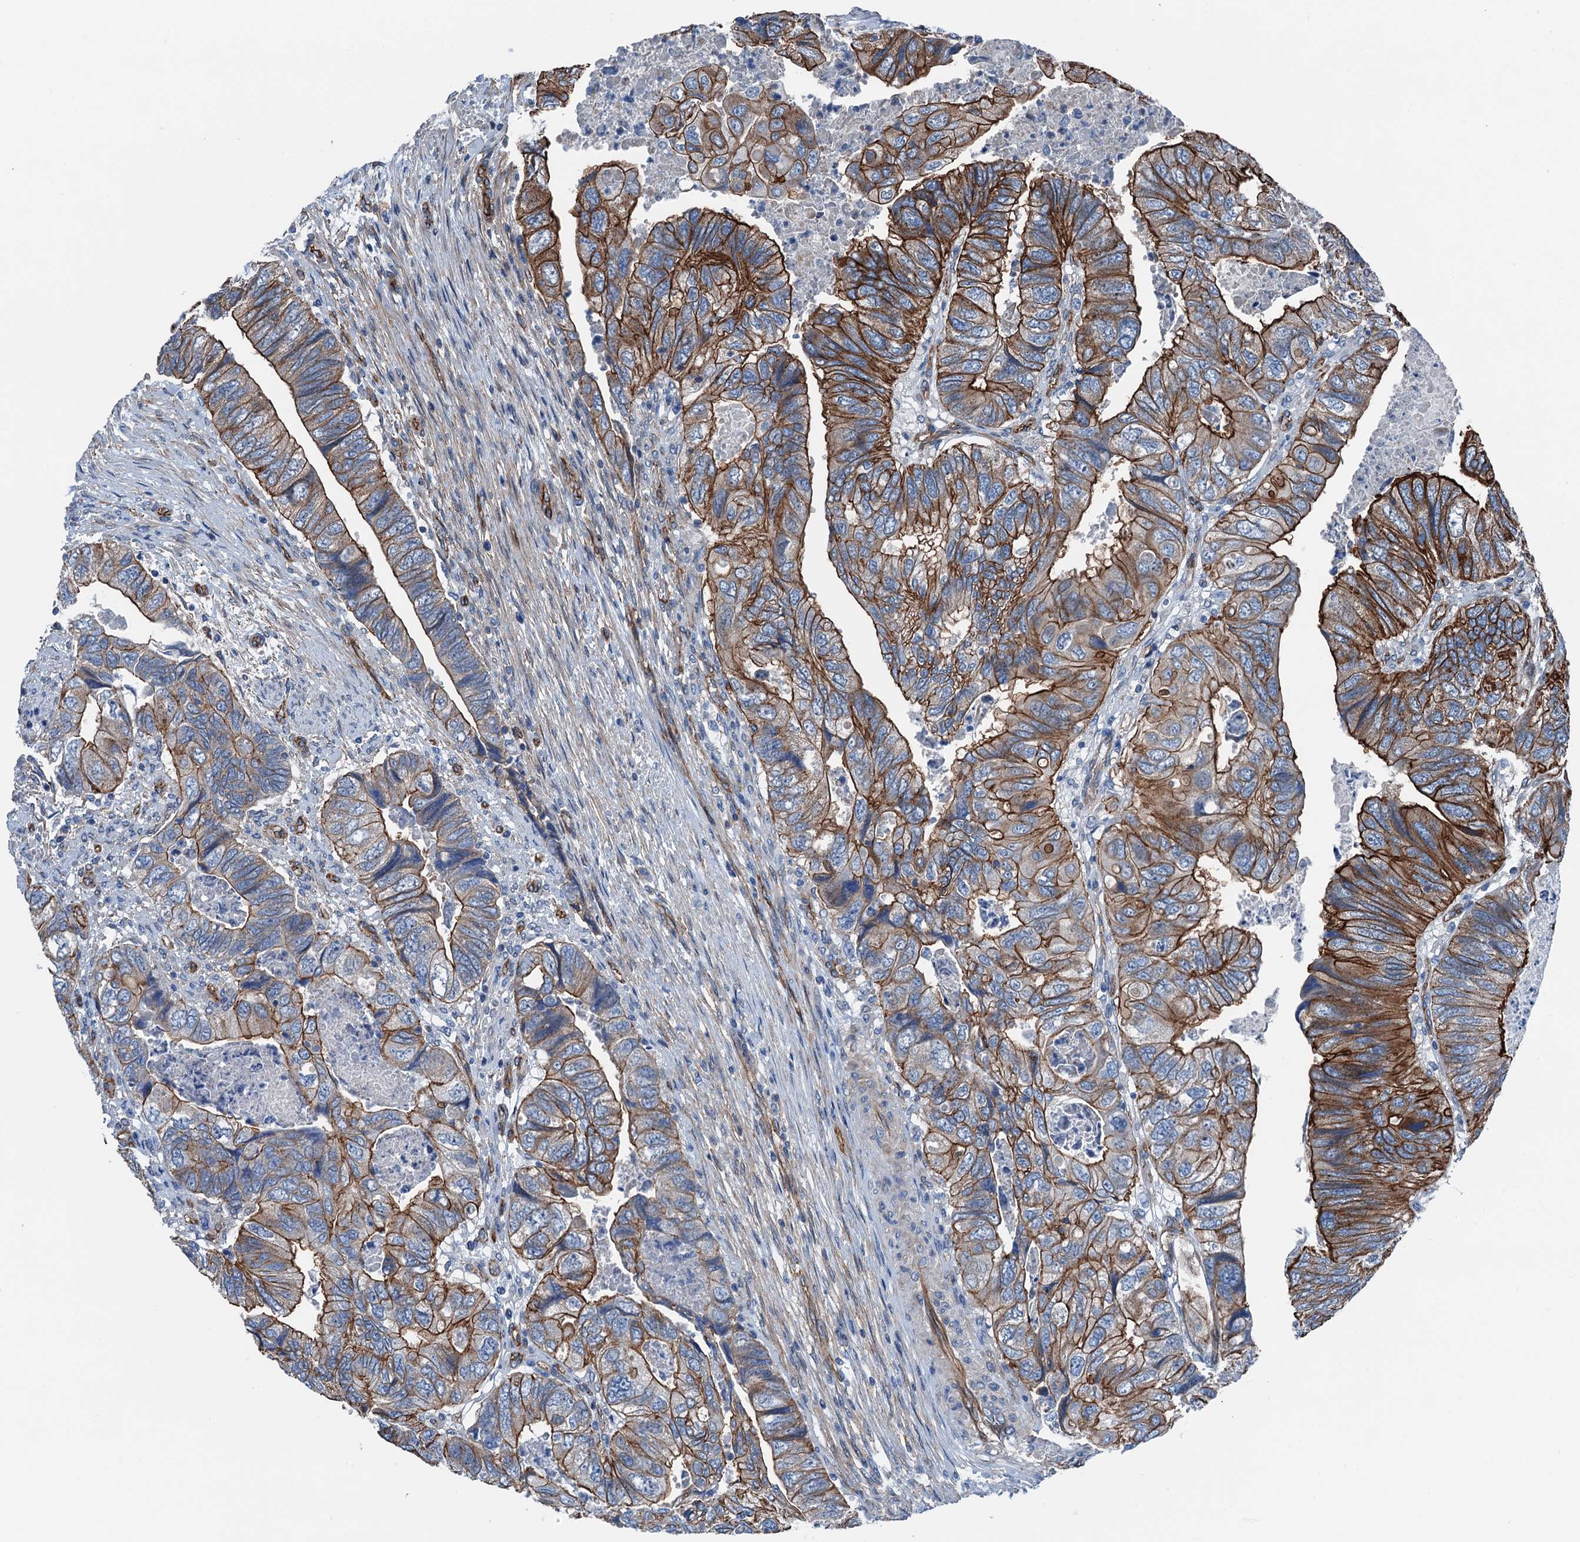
{"staining": {"intensity": "strong", "quantity": ">75%", "location": "cytoplasmic/membranous"}, "tissue": "colorectal cancer", "cell_type": "Tumor cells", "image_type": "cancer", "snomed": [{"axis": "morphology", "description": "Adenocarcinoma, NOS"}, {"axis": "topography", "description": "Rectum"}], "caption": "Protein analysis of colorectal cancer tissue demonstrates strong cytoplasmic/membranous expression in about >75% of tumor cells. The staining was performed using DAB to visualize the protein expression in brown, while the nuclei were stained in blue with hematoxylin (Magnification: 20x).", "gene": "NMRAL1", "patient": {"sex": "male", "age": 63}}